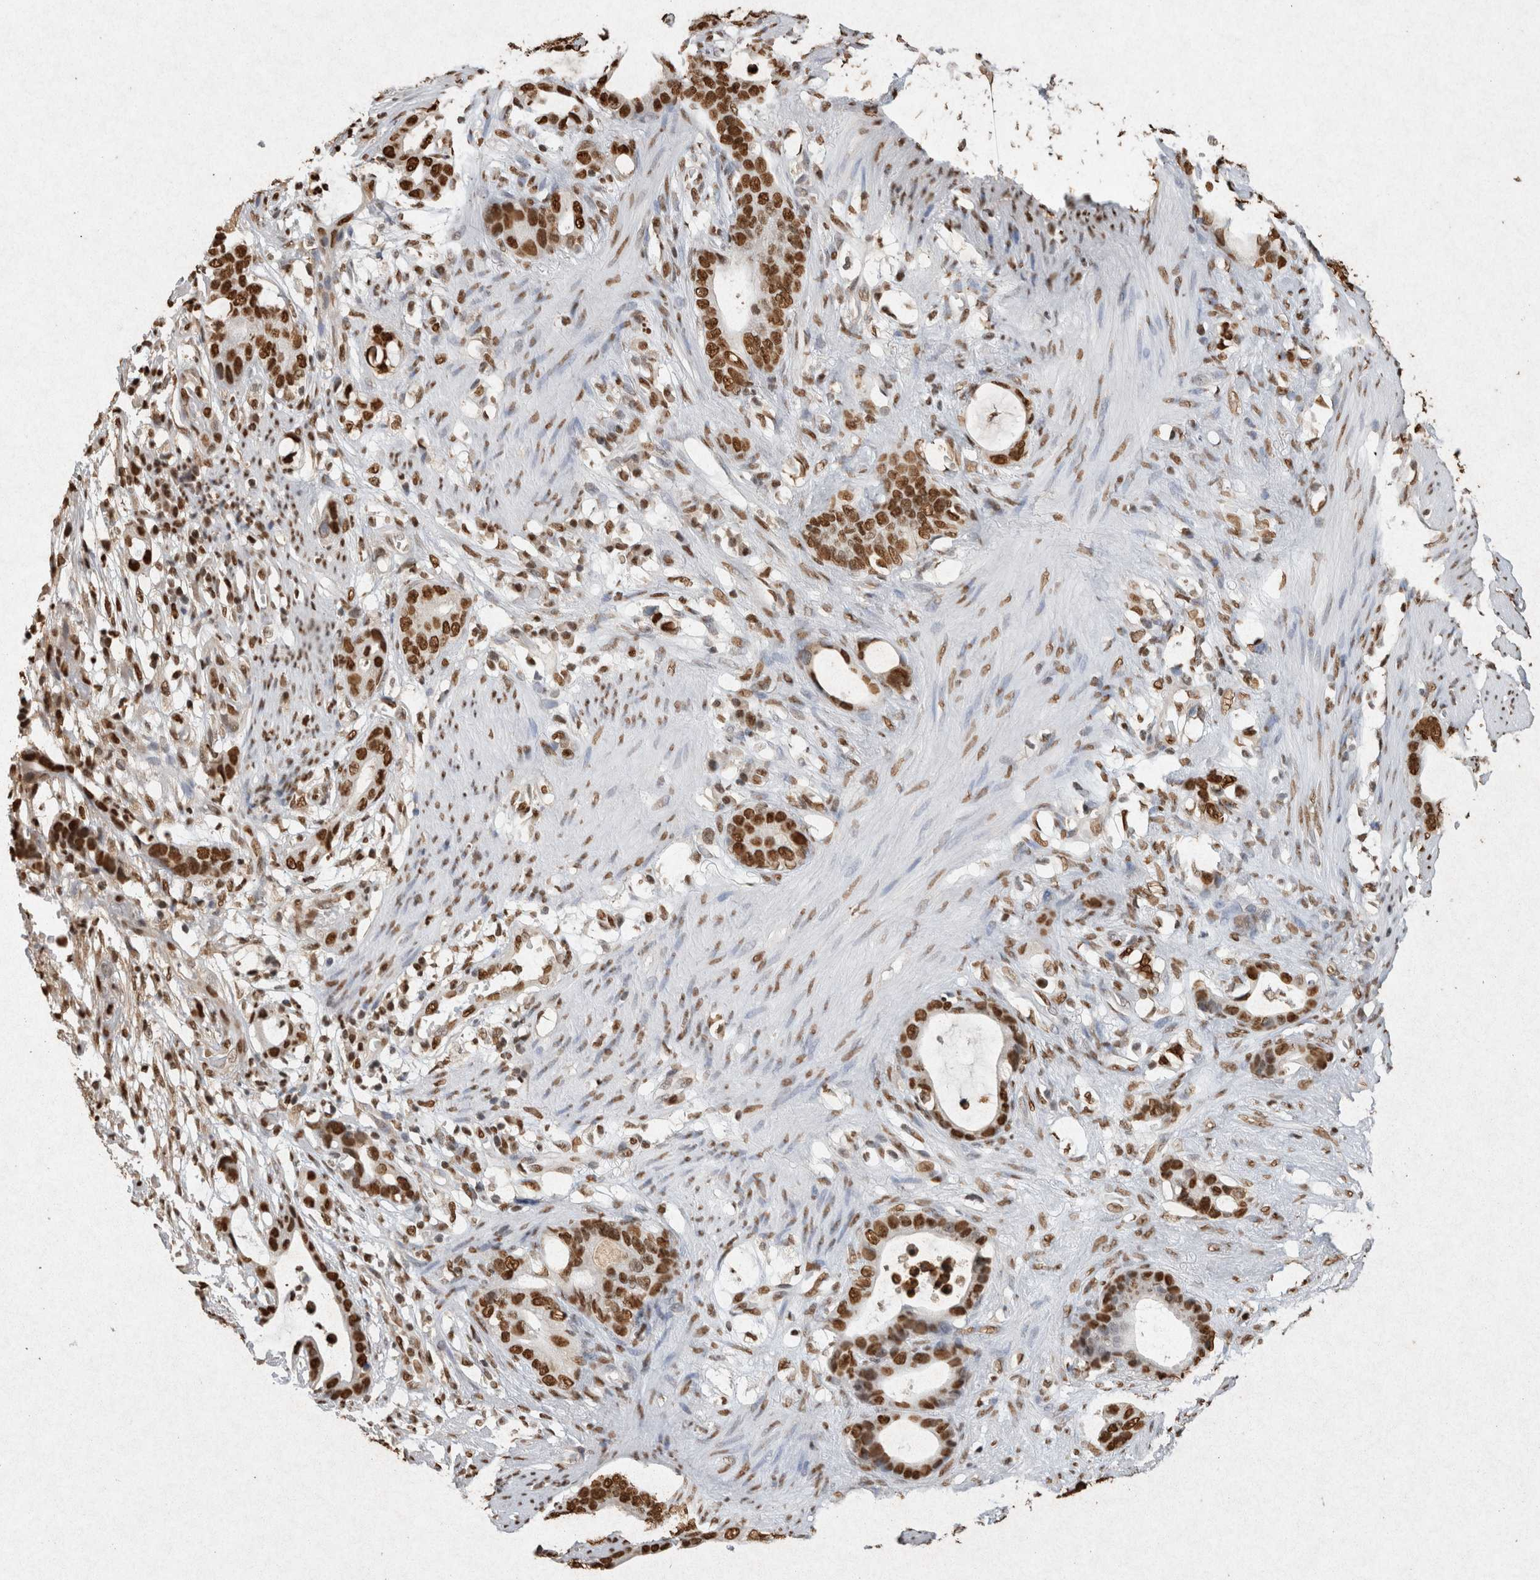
{"staining": {"intensity": "strong", "quantity": ">75%", "location": "nuclear"}, "tissue": "stomach cancer", "cell_type": "Tumor cells", "image_type": "cancer", "snomed": [{"axis": "morphology", "description": "Adenocarcinoma, NOS"}, {"axis": "topography", "description": "Stomach"}], "caption": "This is a histology image of IHC staining of stomach cancer (adenocarcinoma), which shows strong staining in the nuclear of tumor cells.", "gene": "HDGF", "patient": {"sex": "female", "age": 75}}